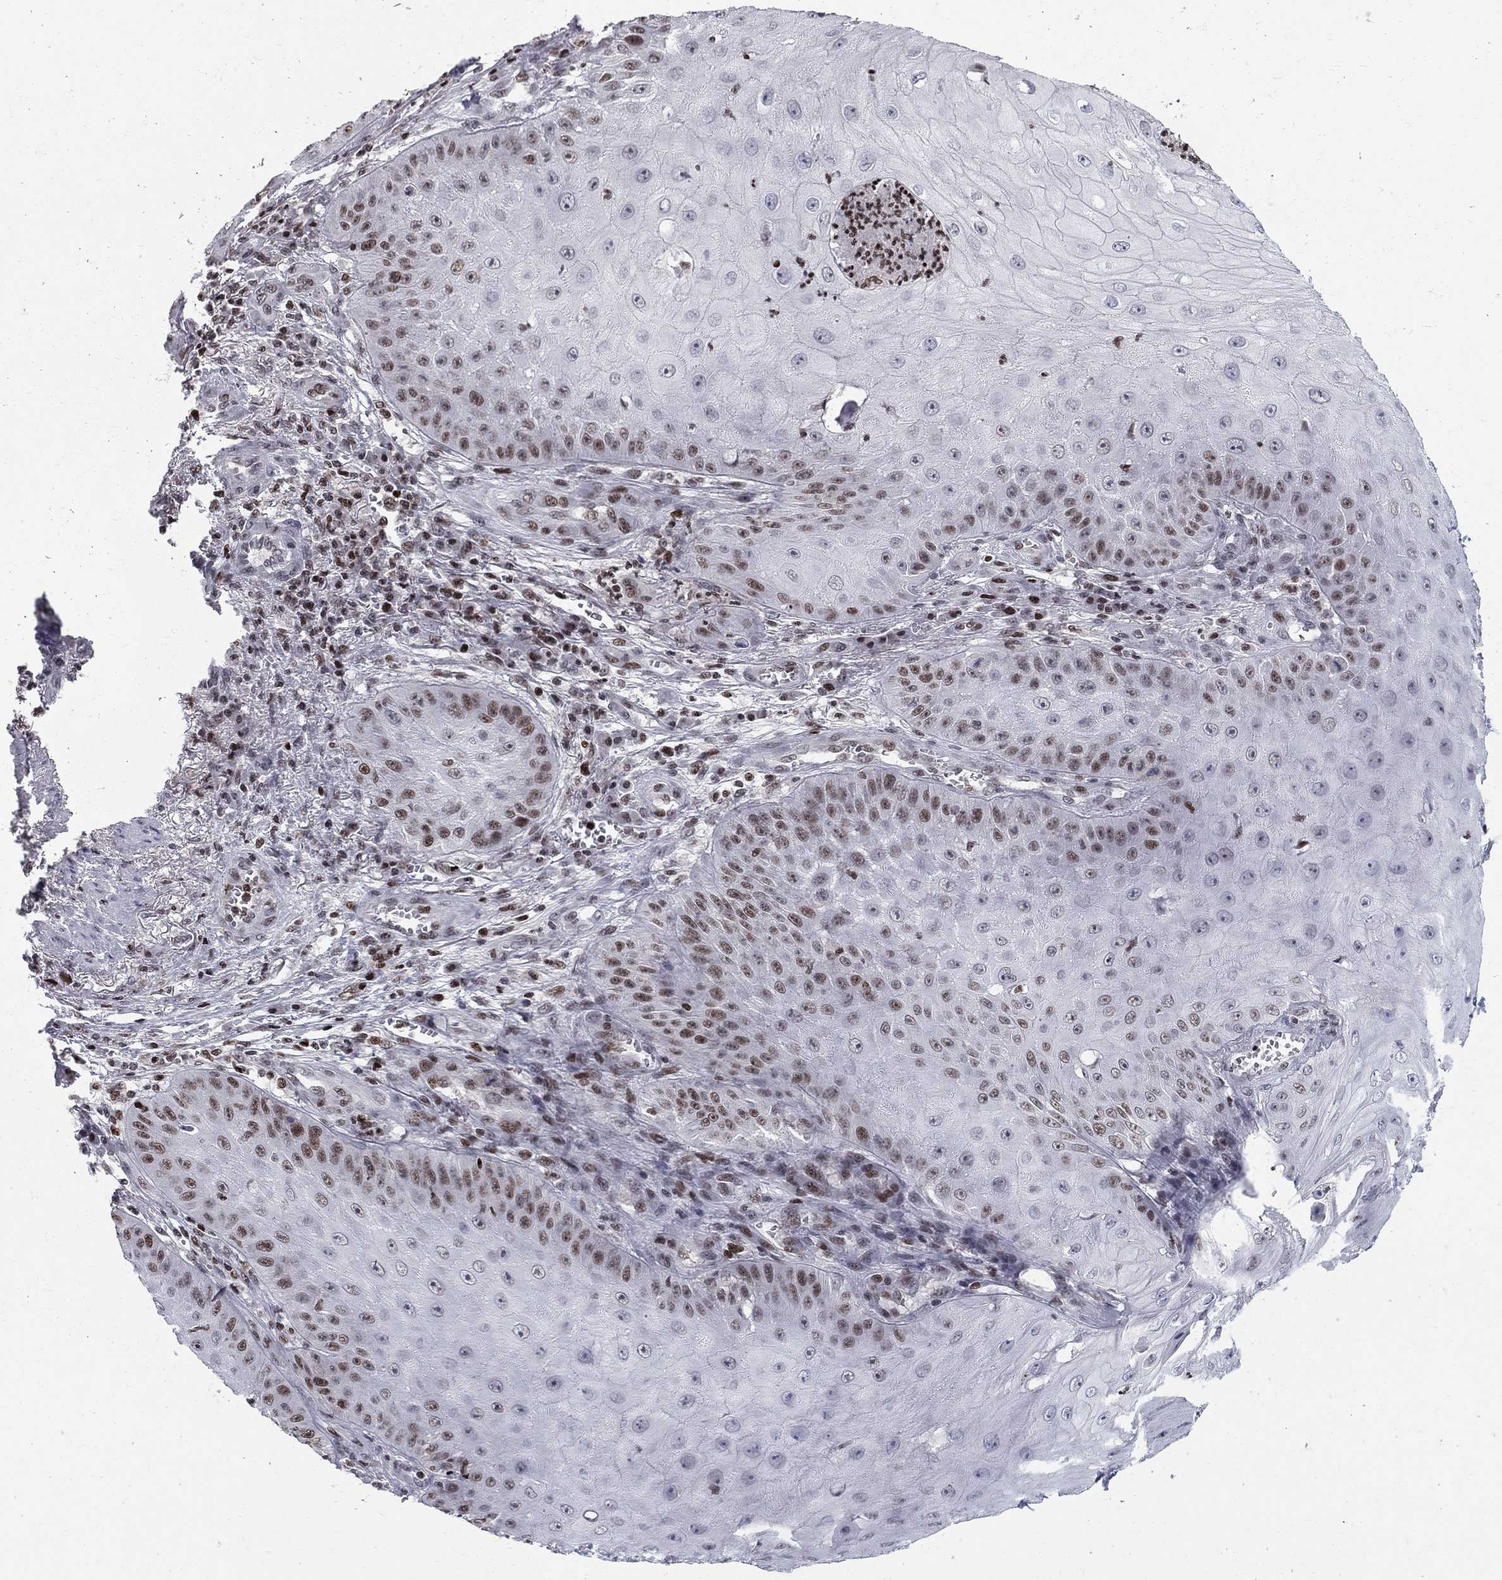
{"staining": {"intensity": "strong", "quantity": "<25%", "location": "nuclear"}, "tissue": "skin cancer", "cell_type": "Tumor cells", "image_type": "cancer", "snomed": [{"axis": "morphology", "description": "Squamous cell carcinoma, NOS"}, {"axis": "topography", "description": "Skin"}], "caption": "The micrograph reveals immunohistochemical staining of skin cancer (squamous cell carcinoma). There is strong nuclear expression is identified in about <25% of tumor cells.", "gene": "RNASEH2C", "patient": {"sex": "male", "age": 70}}